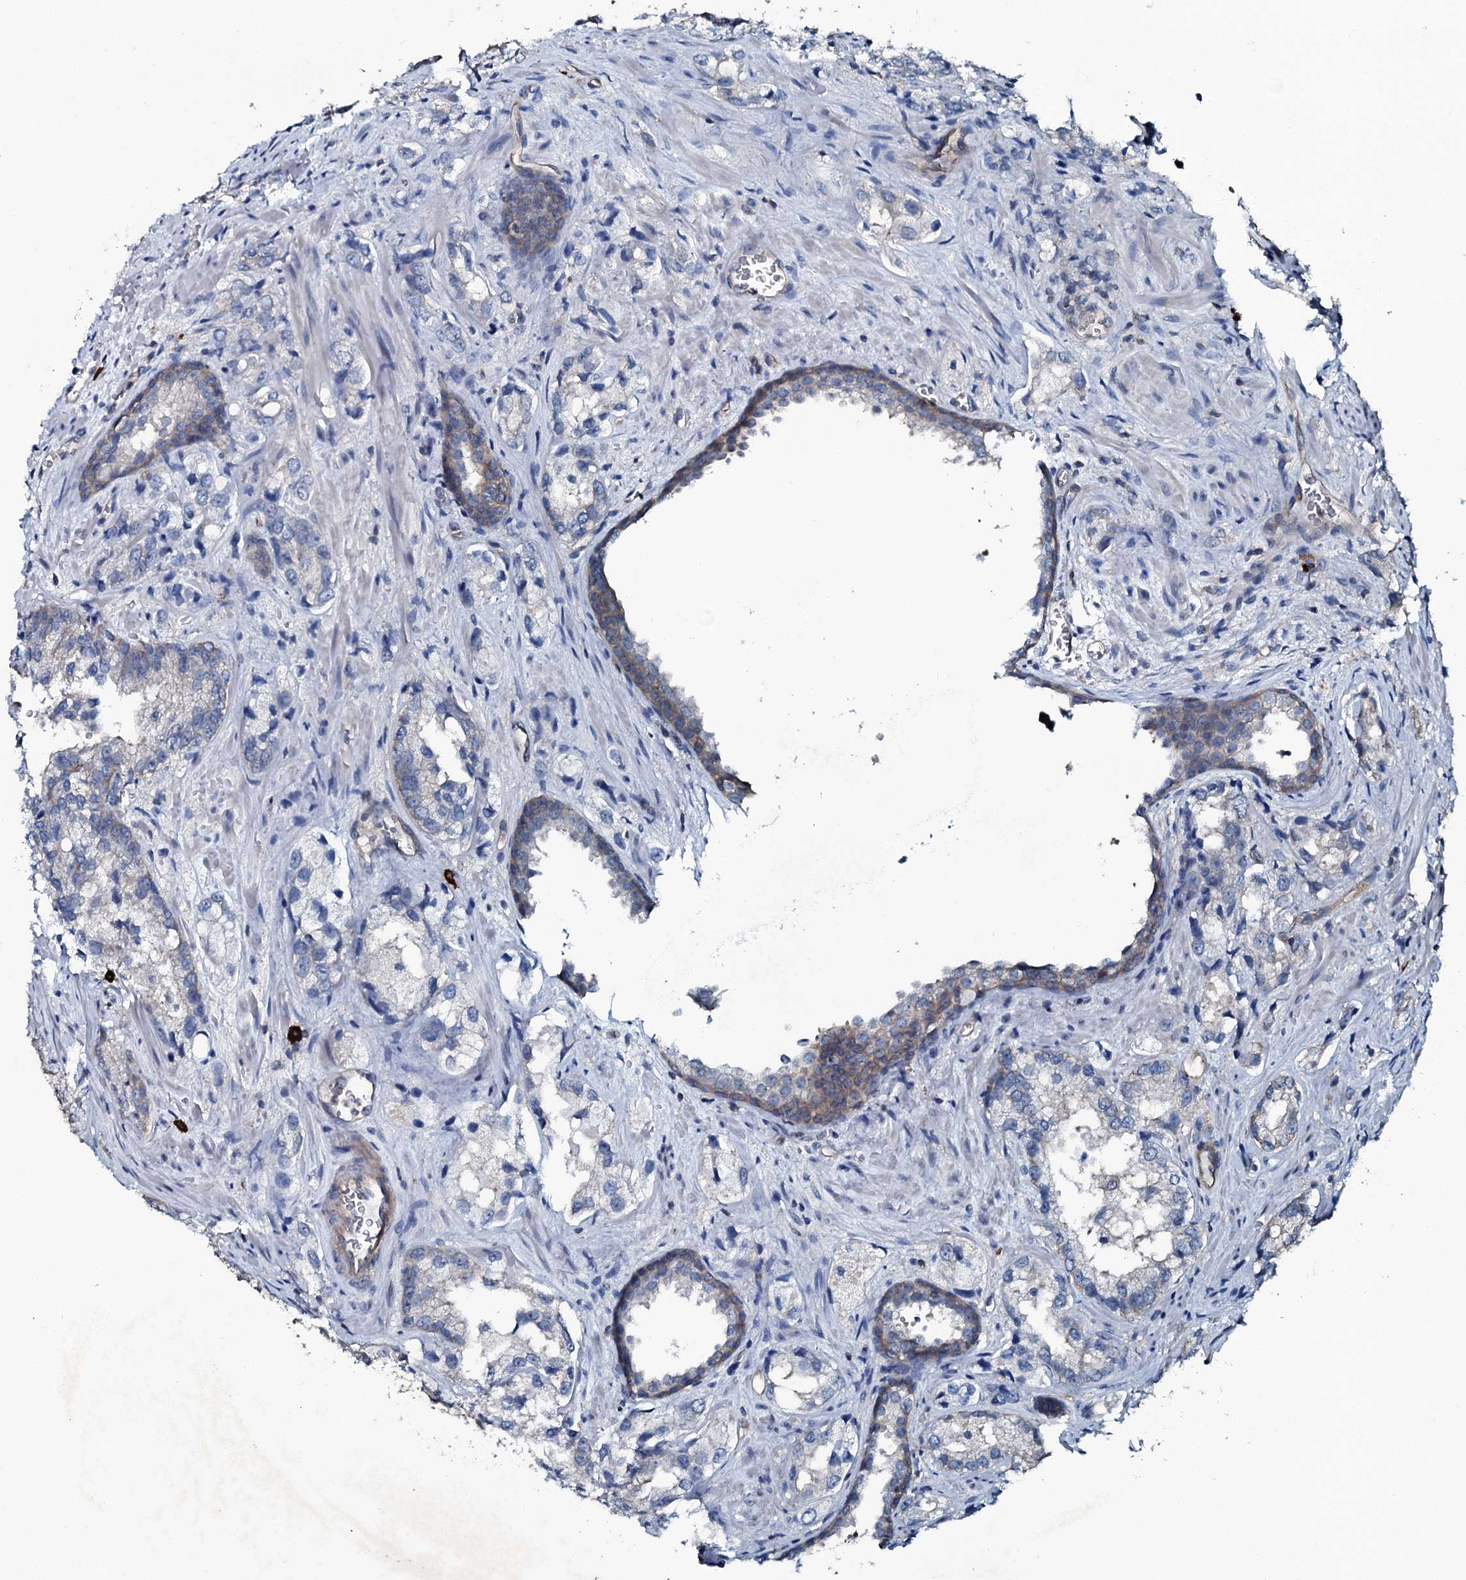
{"staining": {"intensity": "negative", "quantity": "none", "location": "none"}, "tissue": "prostate cancer", "cell_type": "Tumor cells", "image_type": "cancer", "snomed": [{"axis": "morphology", "description": "Adenocarcinoma, Low grade"}, {"axis": "topography", "description": "Prostate"}], "caption": "The image reveals no significant positivity in tumor cells of prostate cancer (adenocarcinoma (low-grade)). Nuclei are stained in blue.", "gene": "SLC25A38", "patient": {"sex": "male", "age": 47}}